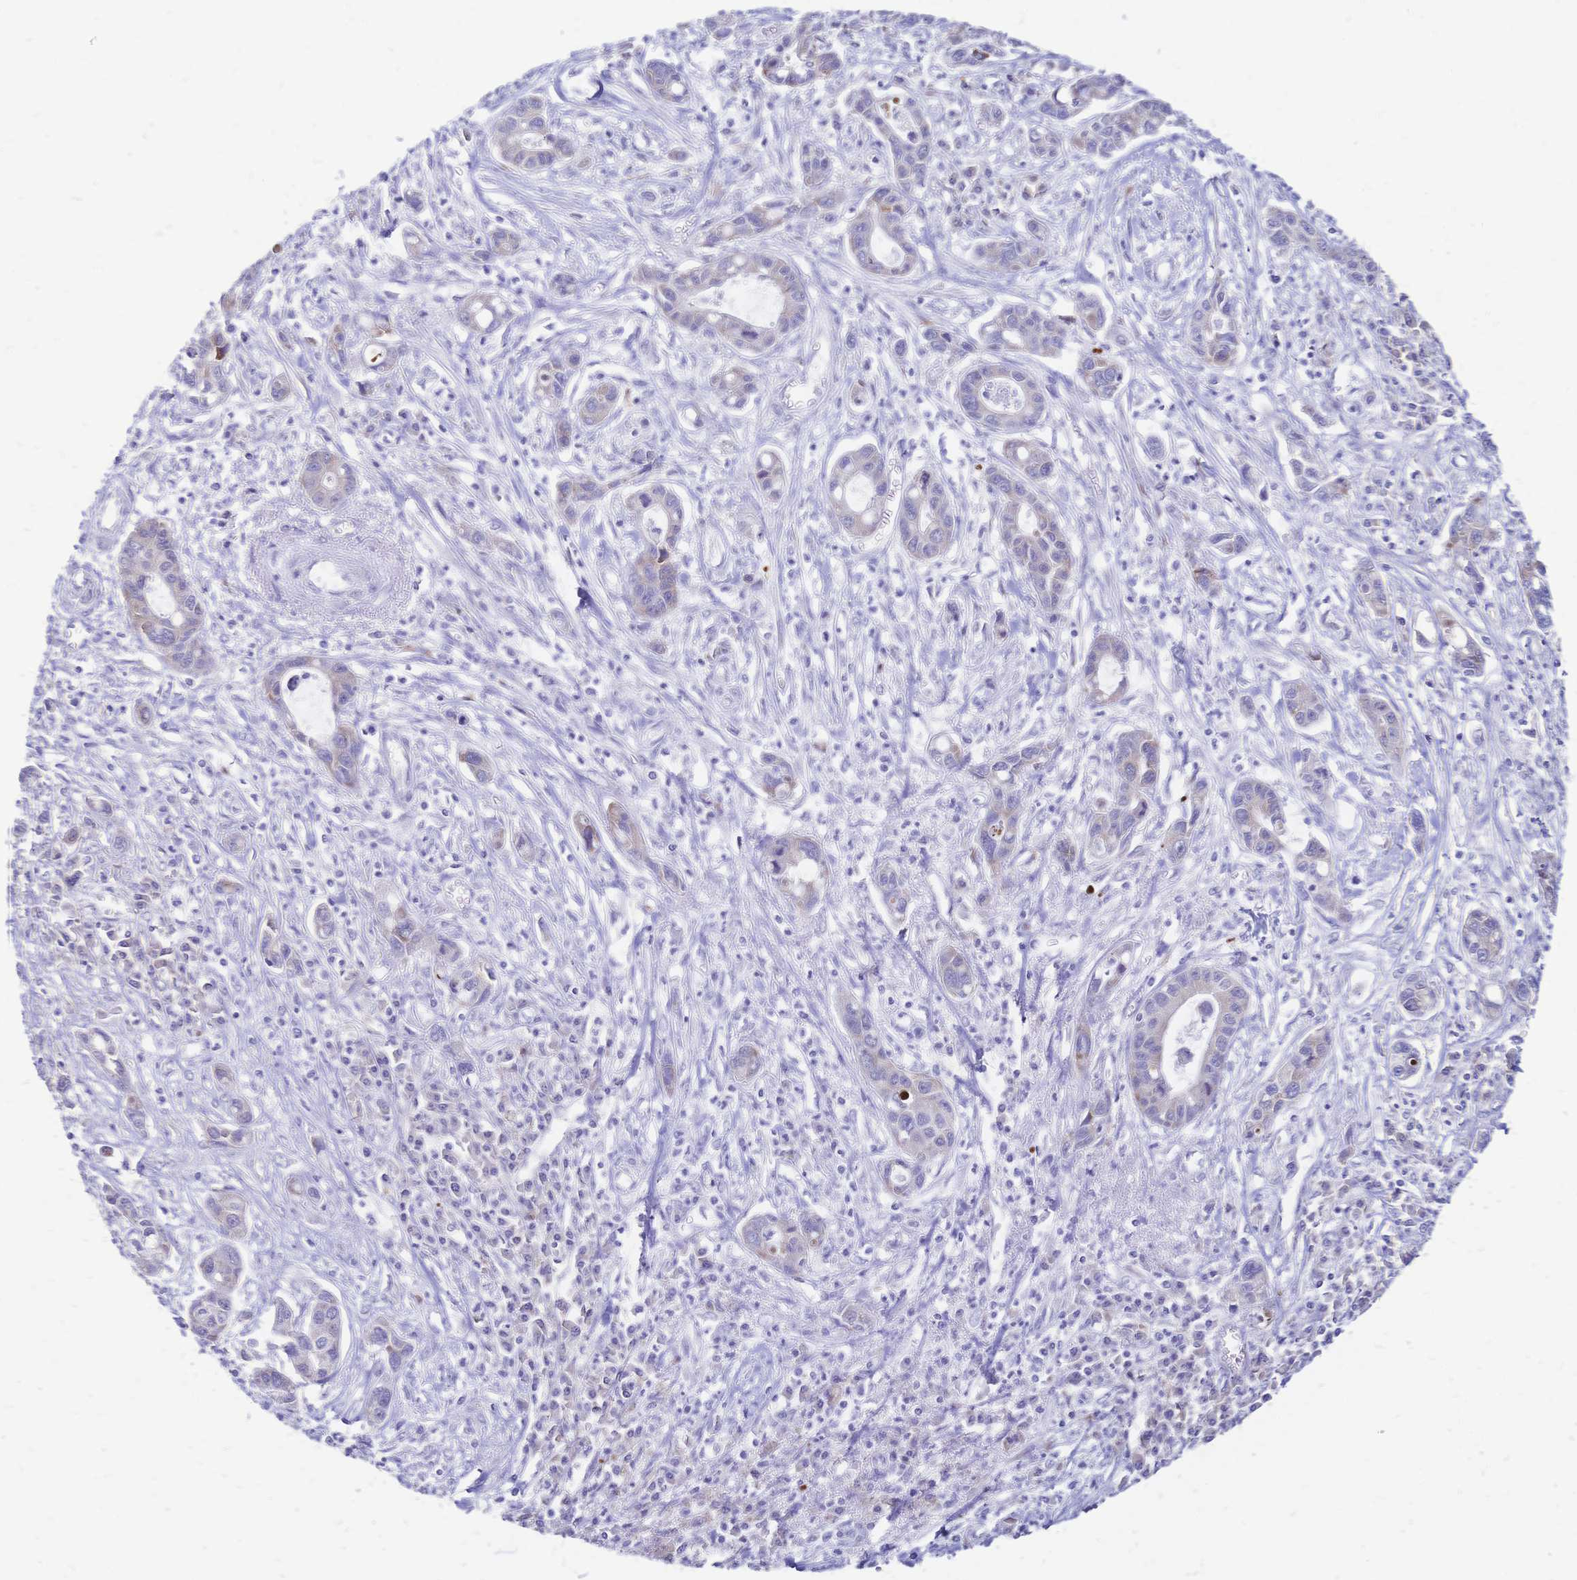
{"staining": {"intensity": "negative", "quantity": "none", "location": "none"}, "tissue": "liver cancer", "cell_type": "Tumor cells", "image_type": "cancer", "snomed": [{"axis": "morphology", "description": "Cholangiocarcinoma"}, {"axis": "topography", "description": "Liver"}], "caption": "Photomicrograph shows no protein positivity in tumor cells of cholangiocarcinoma (liver) tissue. The staining was performed using DAB (3,3'-diaminobenzidine) to visualize the protein expression in brown, while the nuclei were stained in blue with hematoxylin (Magnification: 20x).", "gene": "GRB7", "patient": {"sex": "male", "age": 58}}